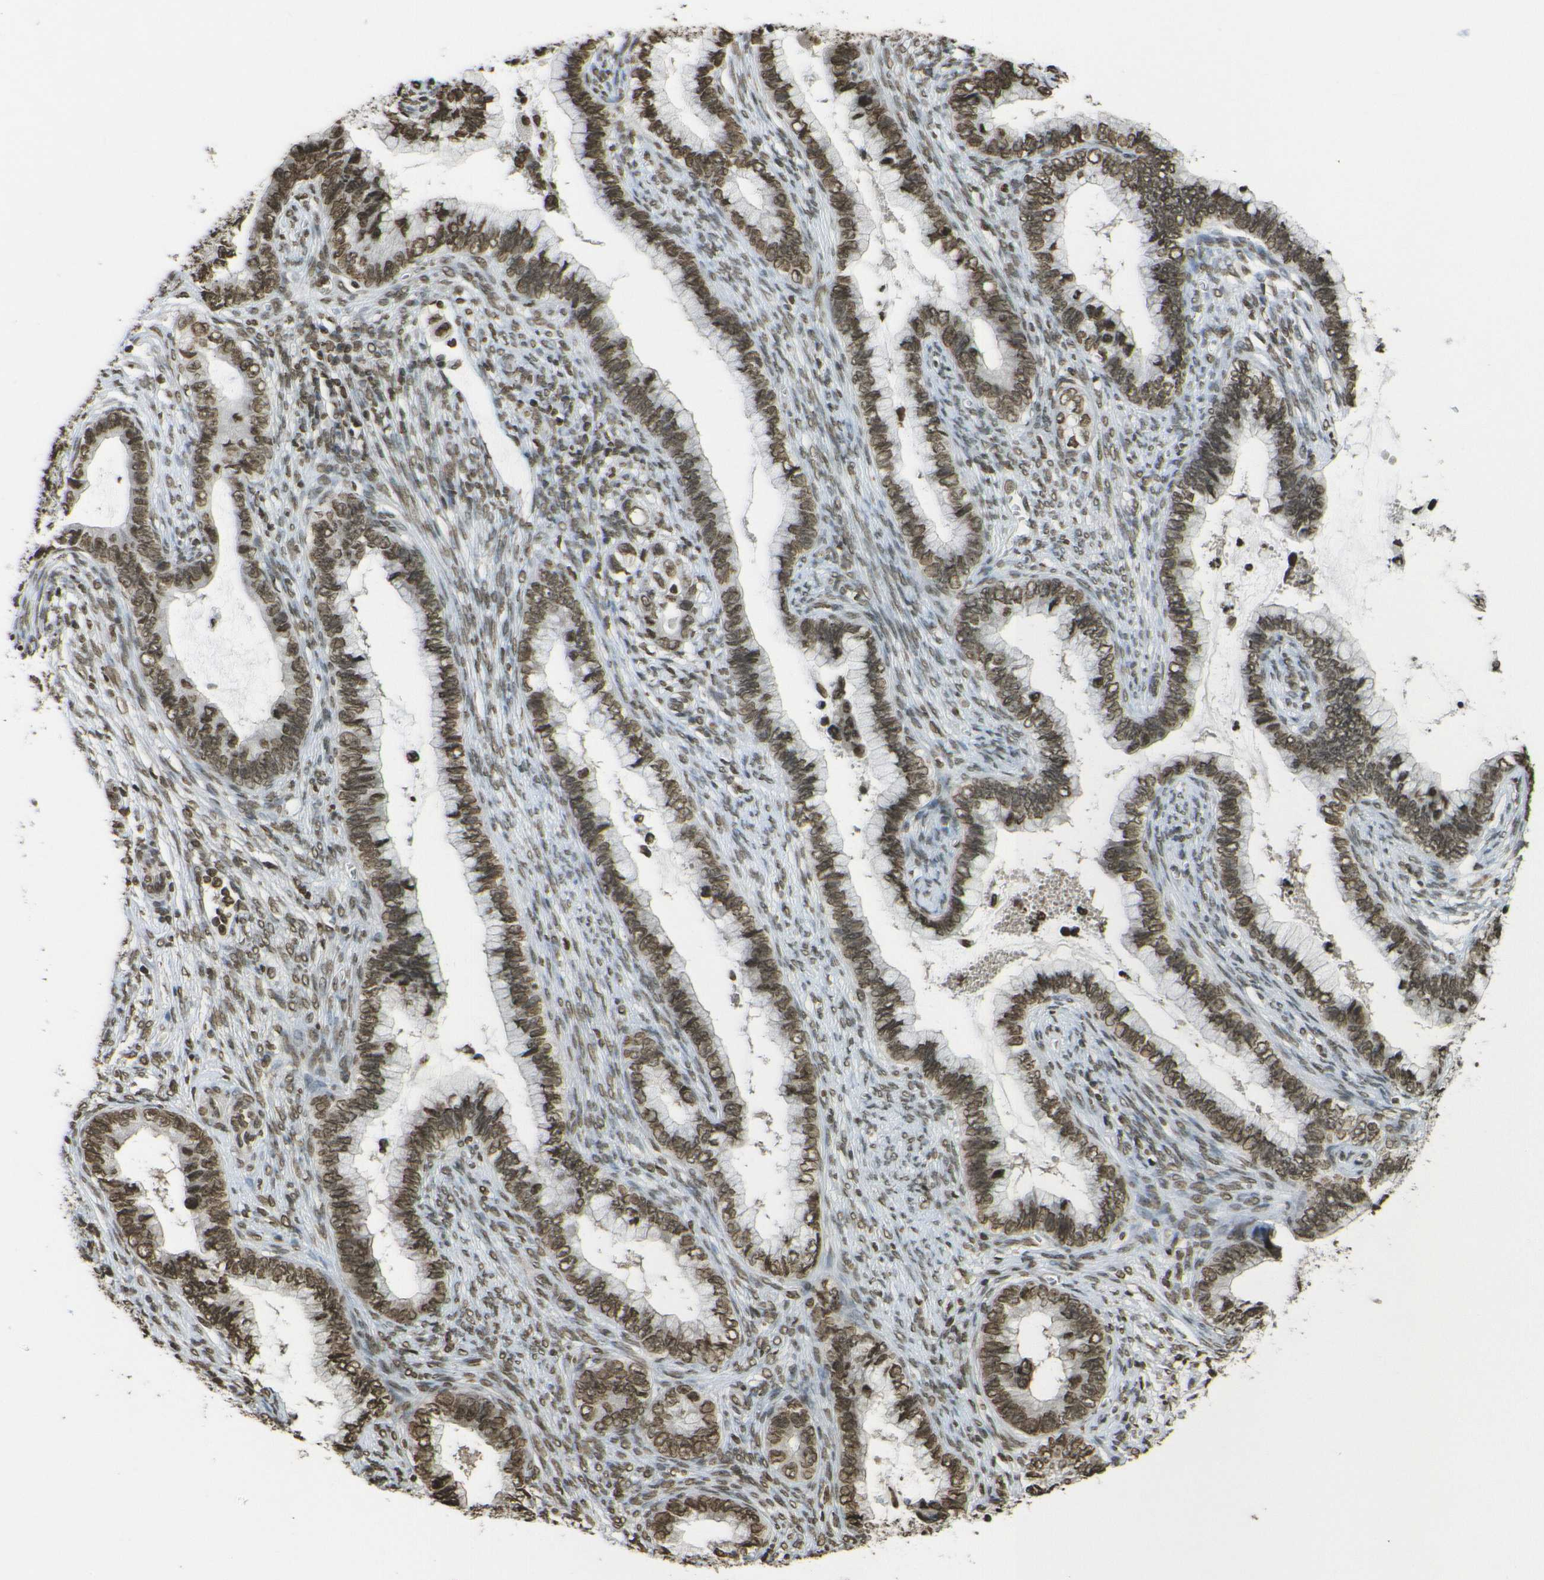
{"staining": {"intensity": "moderate", "quantity": ">75%", "location": "nuclear"}, "tissue": "cervical cancer", "cell_type": "Tumor cells", "image_type": "cancer", "snomed": [{"axis": "morphology", "description": "Adenocarcinoma, NOS"}, {"axis": "topography", "description": "Cervix"}], "caption": "Immunohistochemical staining of cervical adenocarcinoma displays medium levels of moderate nuclear staining in approximately >75% of tumor cells.", "gene": "H4C16", "patient": {"sex": "female", "age": 44}}